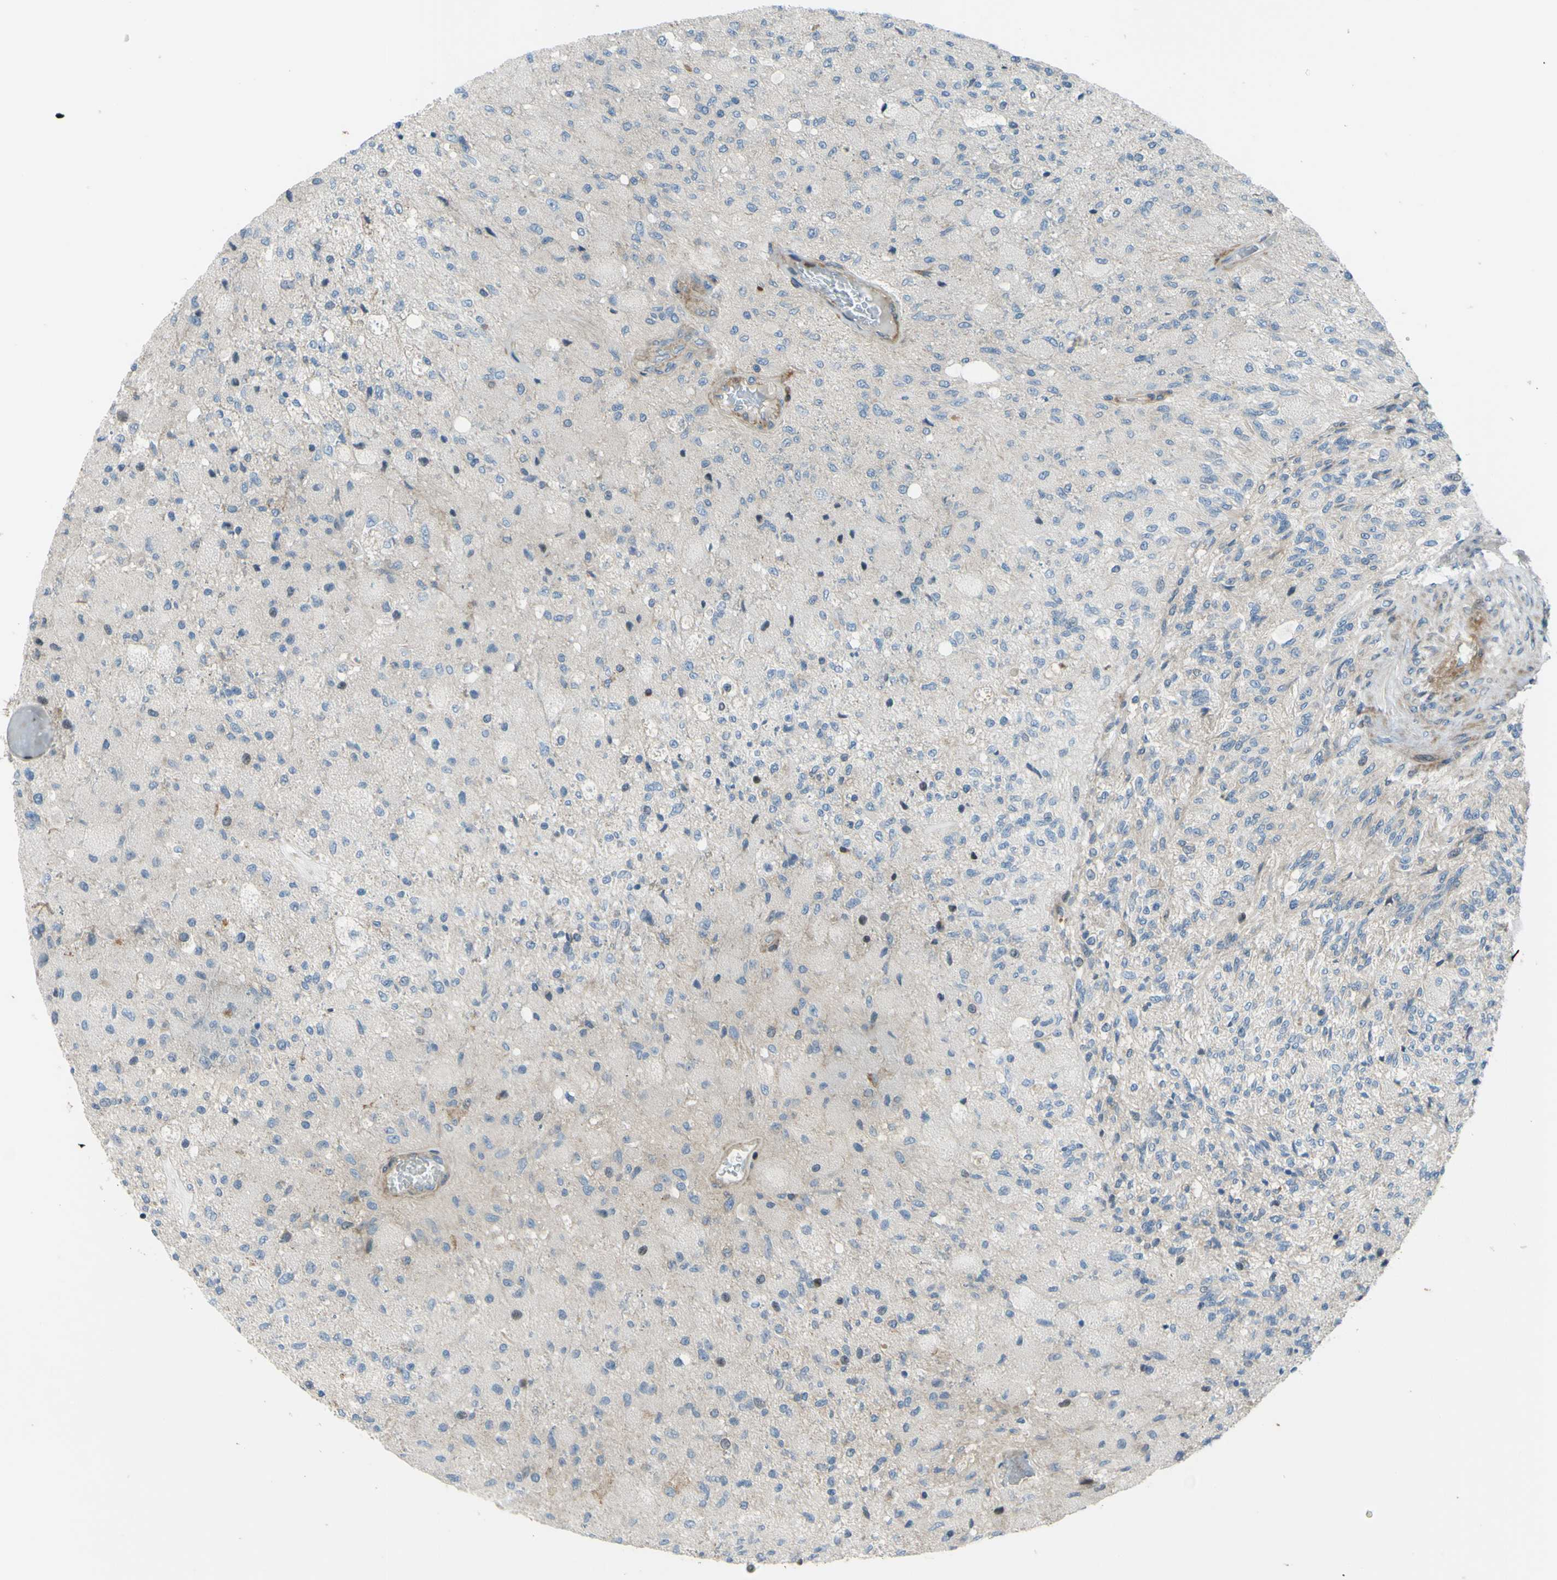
{"staining": {"intensity": "negative", "quantity": "none", "location": "none"}, "tissue": "glioma", "cell_type": "Tumor cells", "image_type": "cancer", "snomed": [{"axis": "morphology", "description": "Normal tissue, NOS"}, {"axis": "morphology", "description": "Glioma, malignant, High grade"}, {"axis": "topography", "description": "Cerebral cortex"}], "caption": "Human glioma stained for a protein using IHC displays no staining in tumor cells.", "gene": "PAK2", "patient": {"sex": "male", "age": 77}}